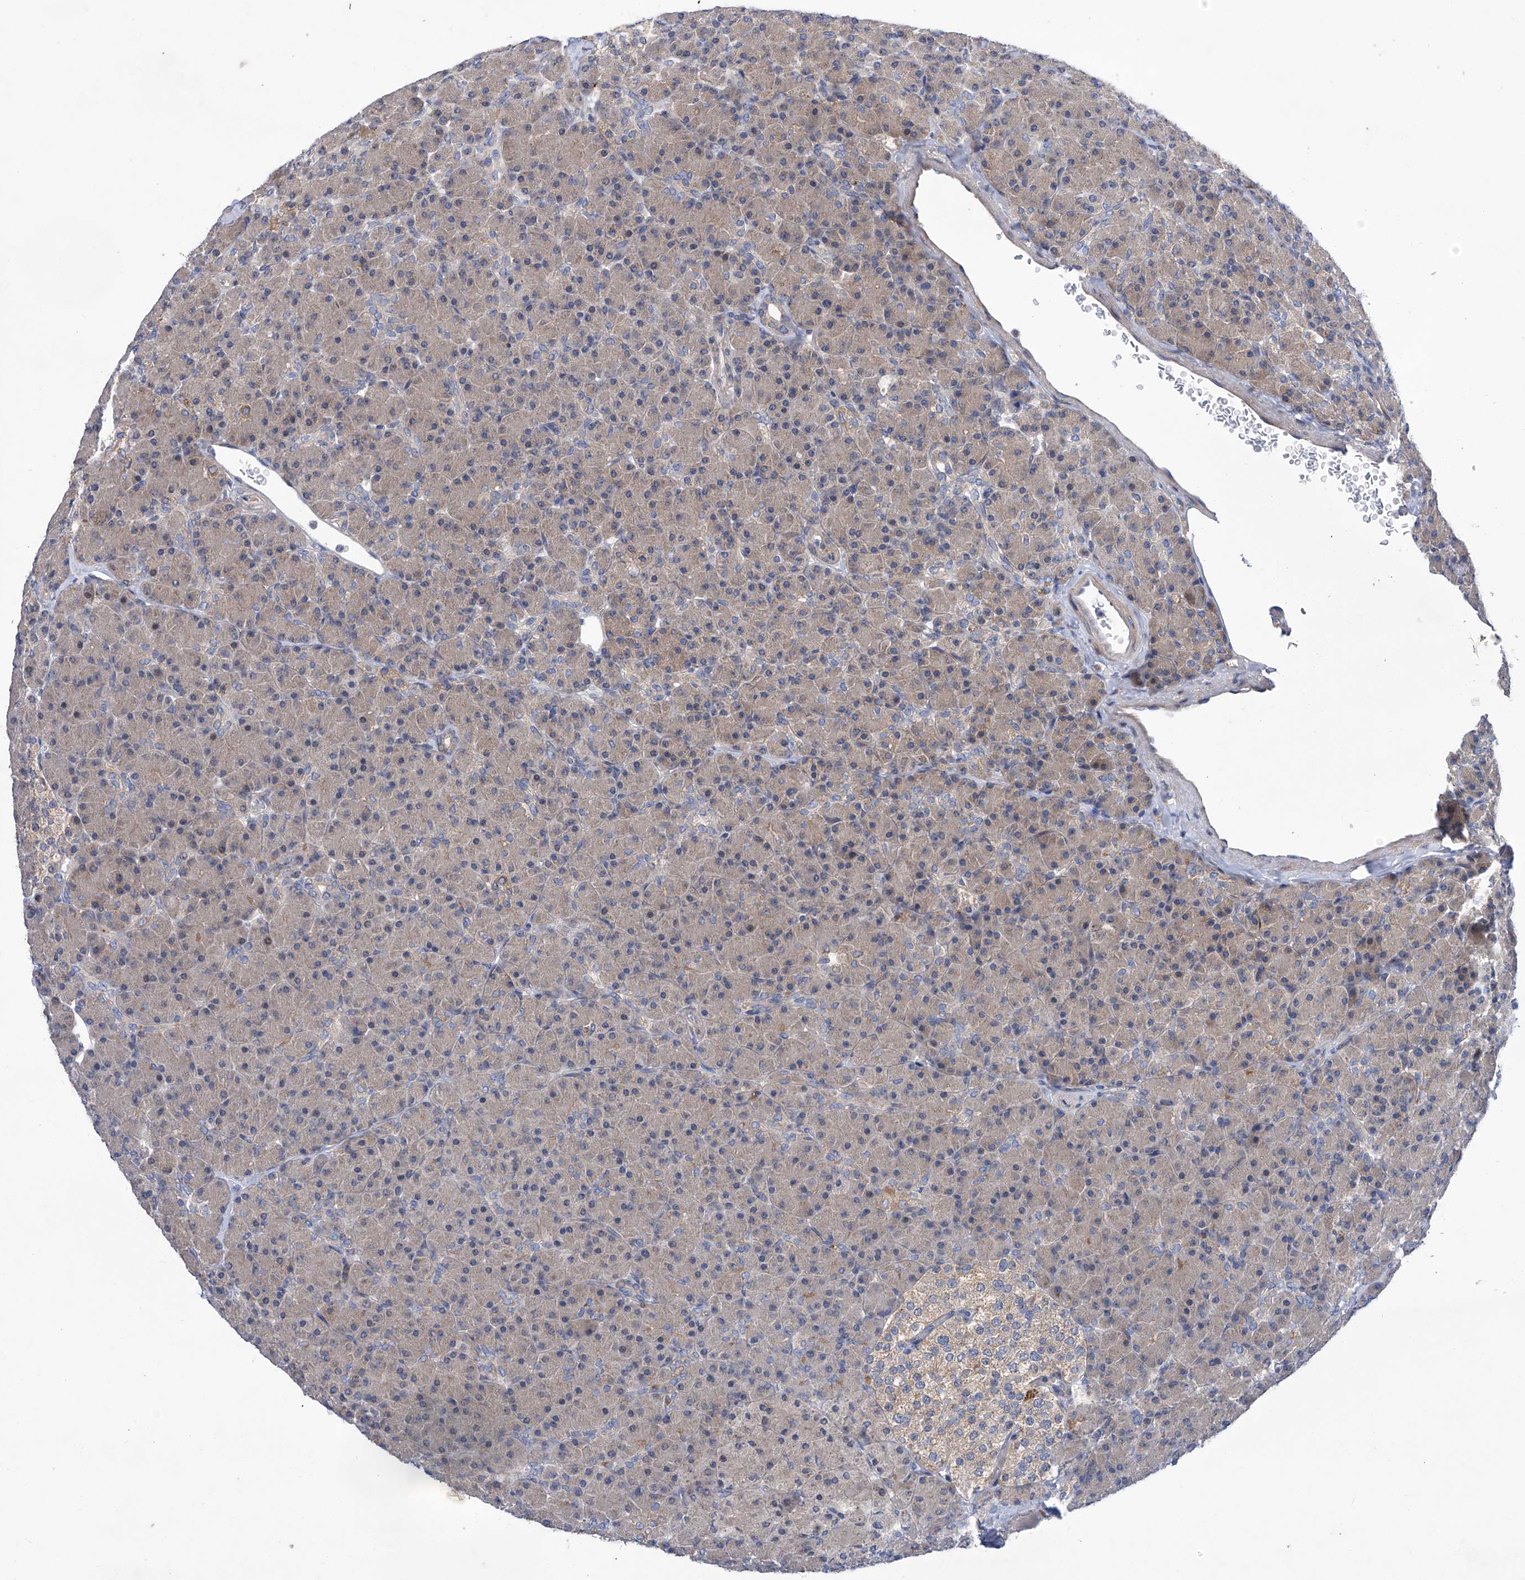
{"staining": {"intensity": "weak", "quantity": ">75%", "location": "cytoplasmic/membranous"}, "tissue": "pancreas", "cell_type": "Exocrine glandular cells", "image_type": "normal", "snomed": [{"axis": "morphology", "description": "Normal tissue, NOS"}, {"axis": "topography", "description": "Pancreas"}], "caption": "Immunohistochemical staining of unremarkable pancreas exhibits low levels of weak cytoplasmic/membranous positivity in about >75% of exocrine glandular cells.", "gene": "SRBD1", "patient": {"sex": "female", "age": 43}}